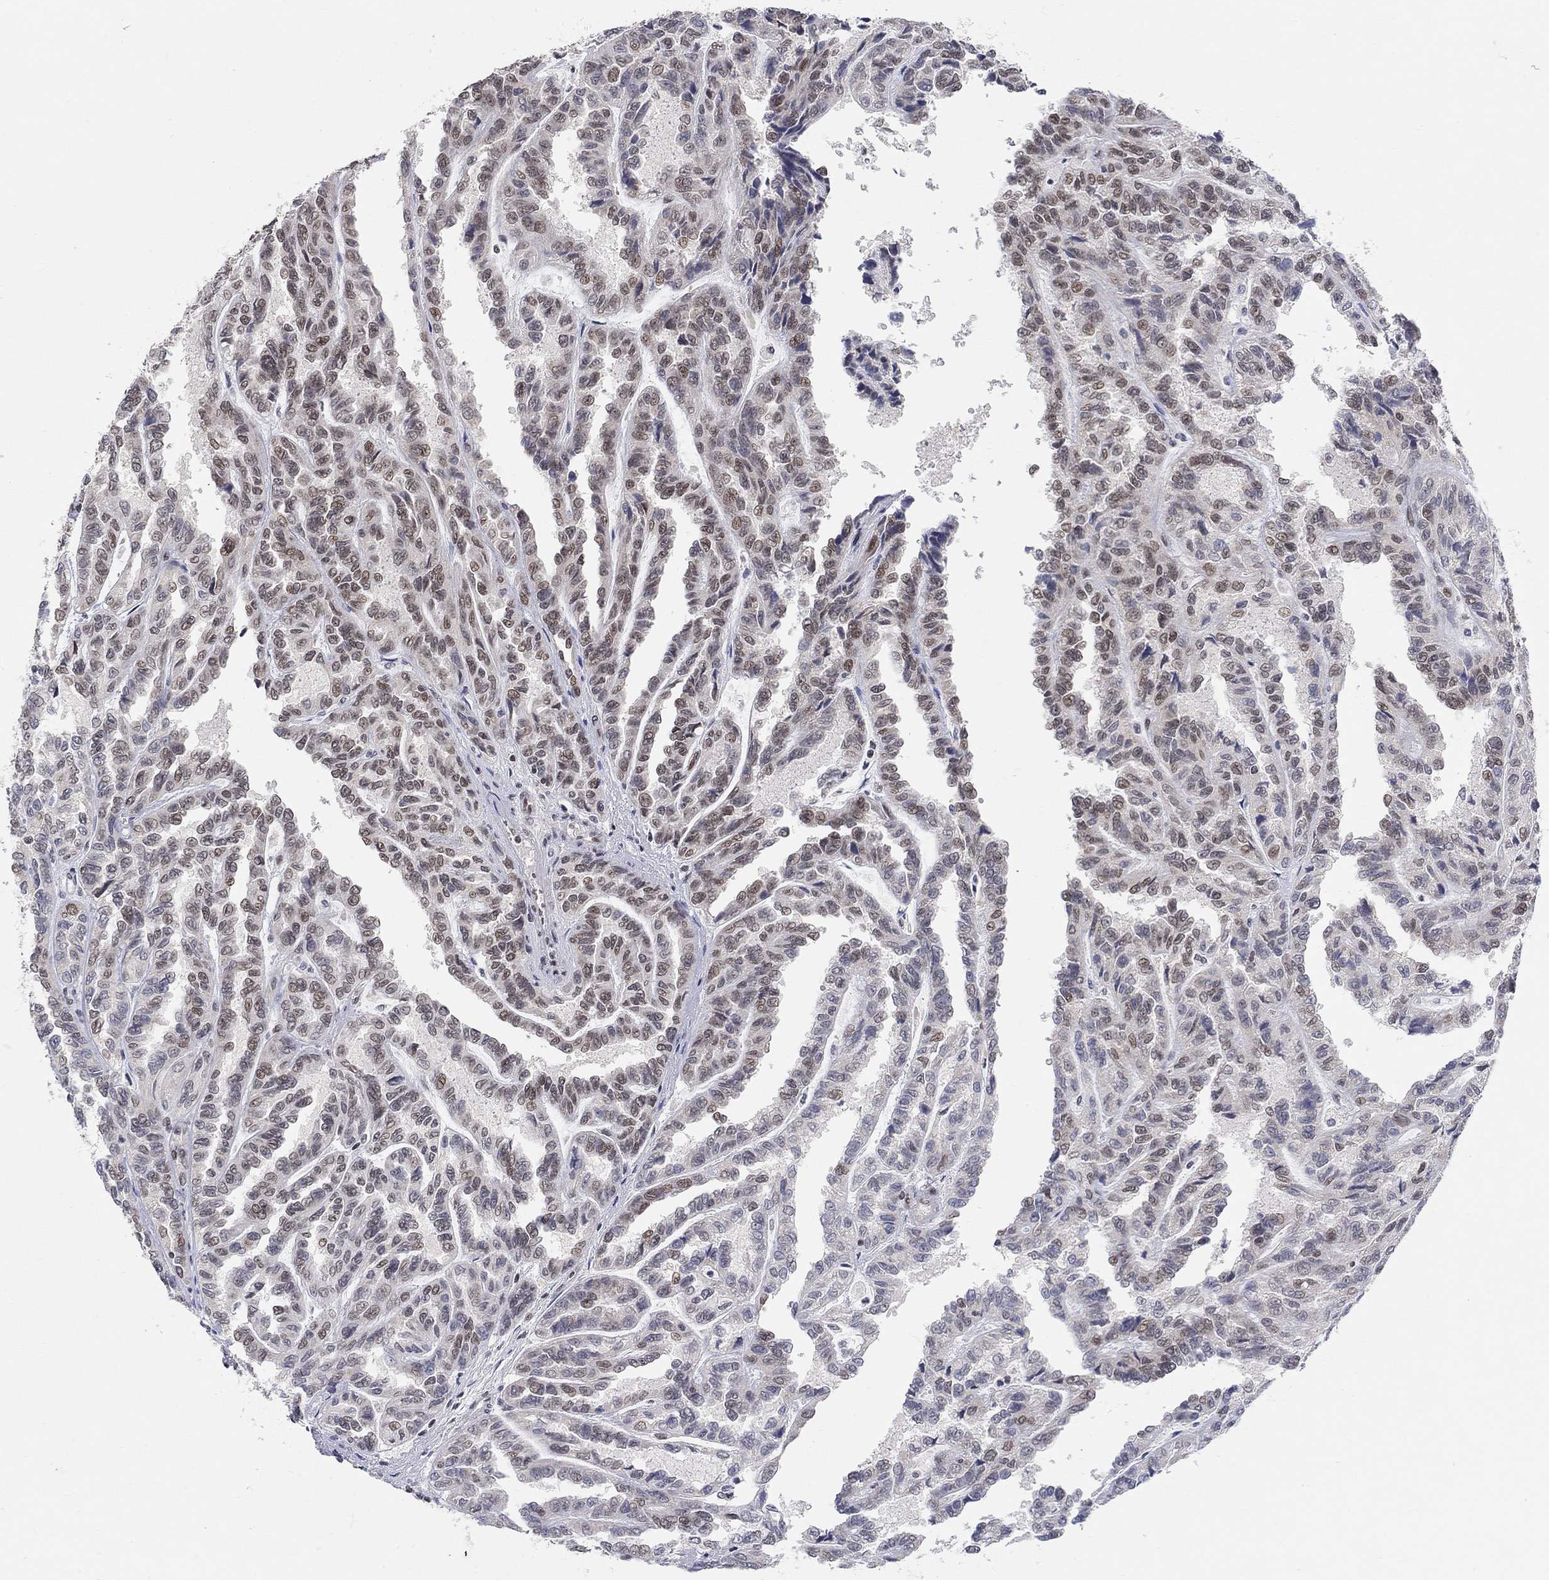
{"staining": {"intensity": "moderate", "quantity": "25%-75%", "location": "nuclear"}, "tissue": "renal cancer", "cell_type": "Tumor cells", "image_type": "cancer", "snomed": [{"axis": "morphology", "description": "Adenocarcinoma, NOS"}, {"axis": "topography", "description": "Kidney"}], "caption": "The micrograph shows staining of renal adenocarcinoma, revealing moderate nuclear protein positivity (brown color) within tumor cells.", "gene": "KLF12", "patient": {"sex": "male", "age": 79}}